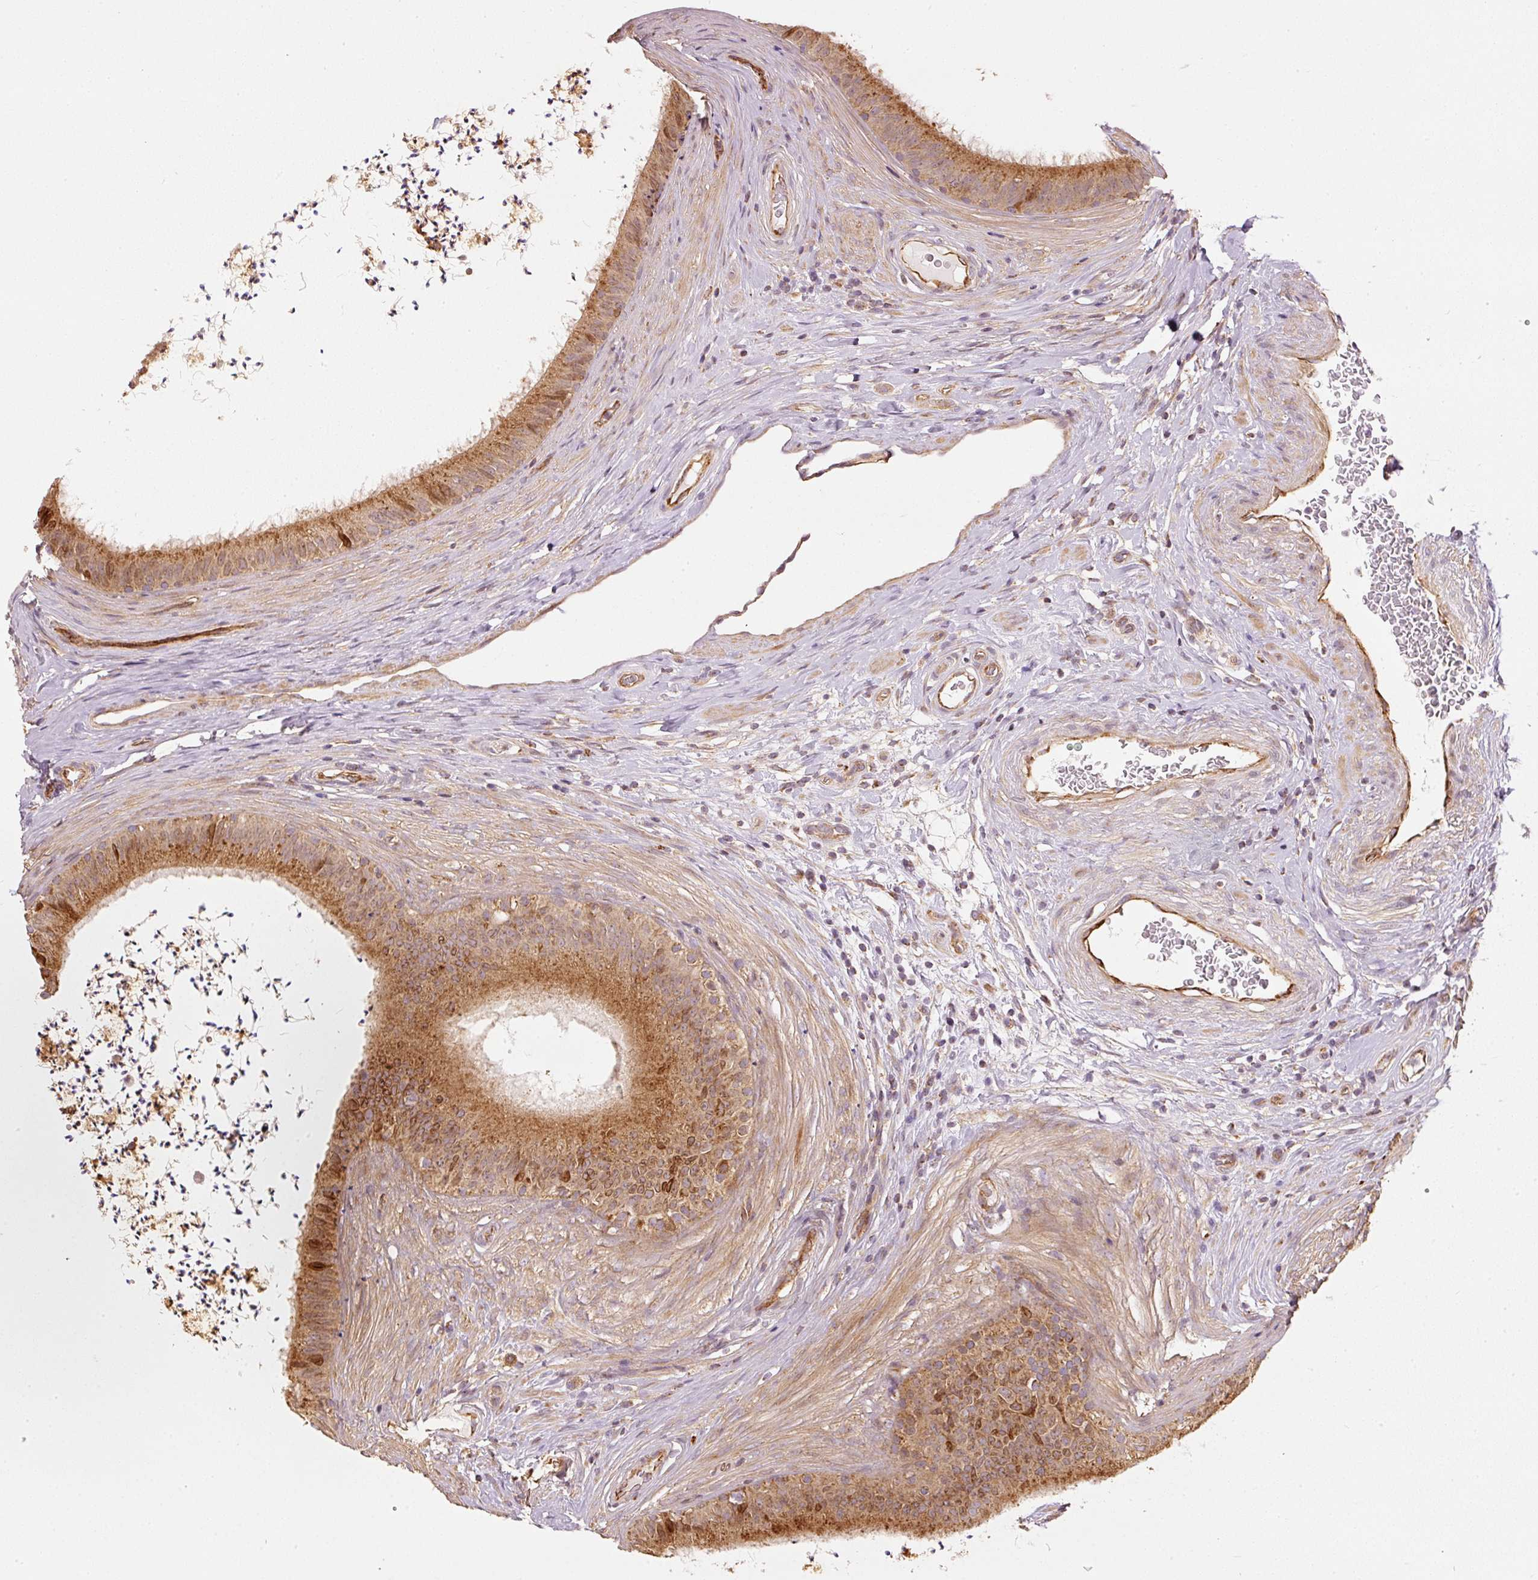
{"staining": {"intensity": "strong", "quantity": ">75%", "location": "cytoplasmic/membranous"}, "tissue": "epididymis", "cell_type": "Glandular cells", "image_type": "normal", "snomed": [{"axis": "morphology", "description": "Normal tissue, NOS"}, {"axis": "topography", "description": "Testis"}, {"axis": "topography", "description": "Epididymis"}], "caption": "The immunohistochemical stain shows strong cytoplasmic/membranous positivity in glandular cells of benign epididymis.", "gene": "MTHFD1L", "patient": {"sex": "male", "age": 41}}